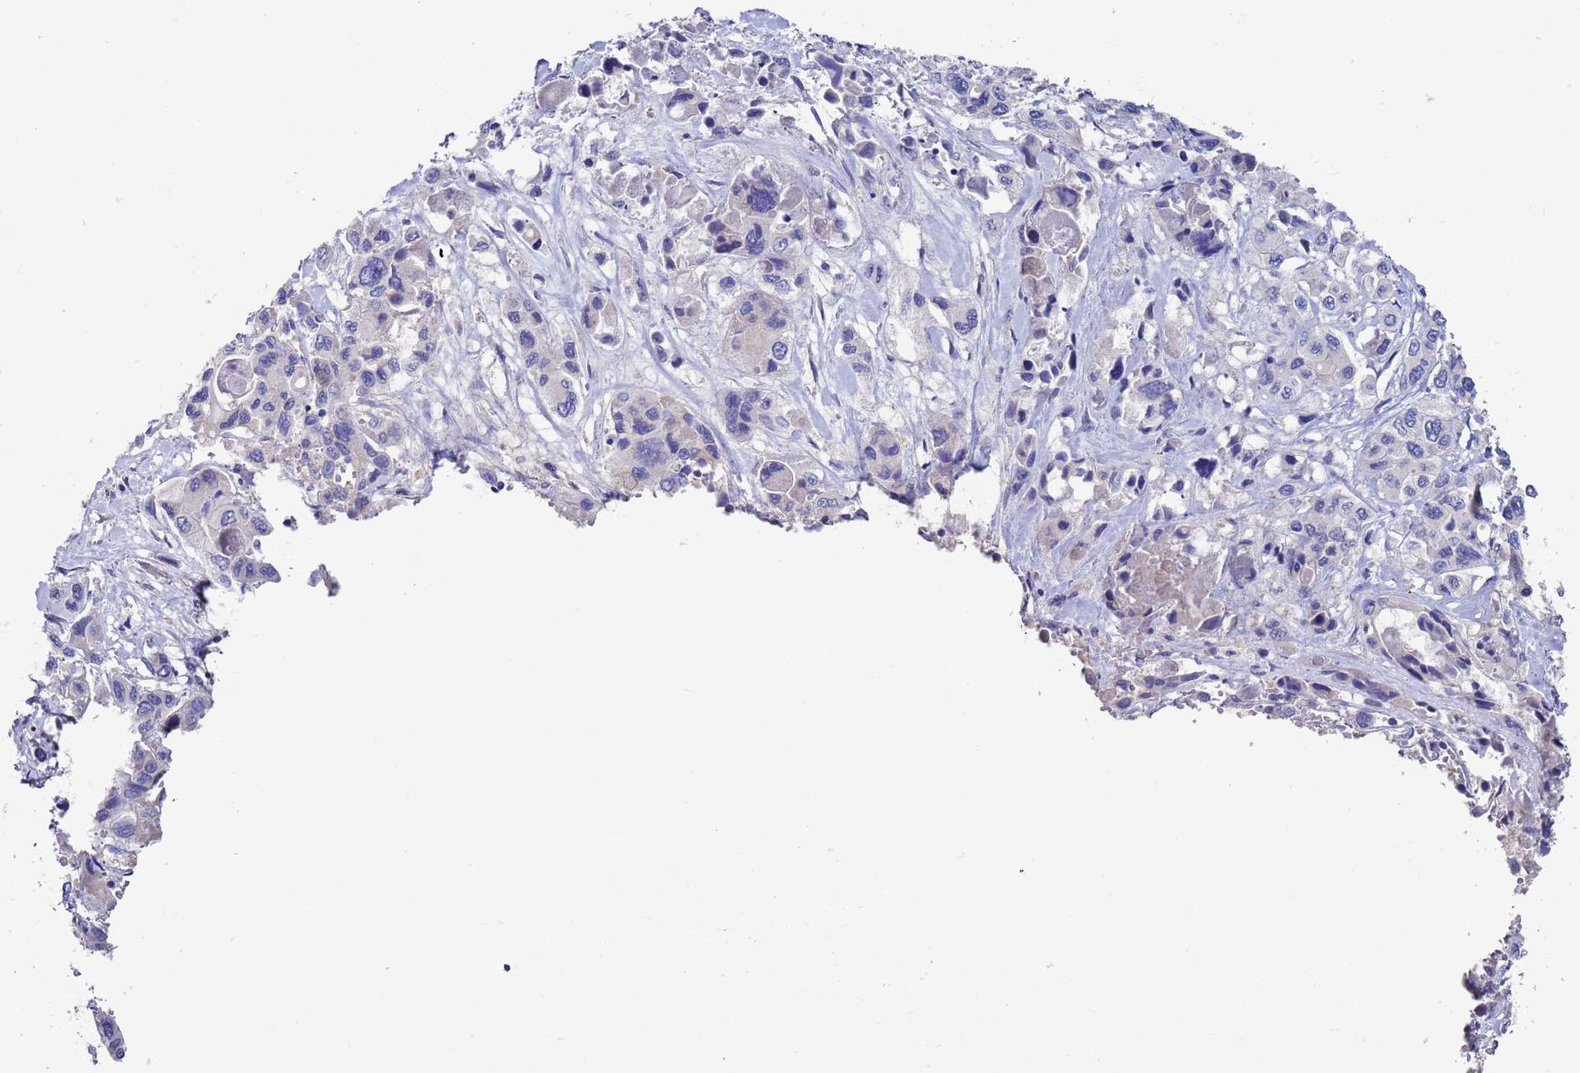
{"staining": {"intensity": "negative", "quantity": "none", "location": "none"}, "tissue": "pancreatic cancer", "cell_type": "Tumor cells", "image_type": "cancer", "snomed": [{"axis": "morphology", "description": "Adenocarcinoma, NOS"}, {"axis": "topography", "description": "Pancreas"}], "caption": "This photomicrograph is of pancreatic cancer stained with immunohistochemistry to label a protein in brown with the nuclei are counter-stained blue. There is no expression in tumor cells.", "gene": "KRTCAP3", "patient": {"sex": "male", "age": 92}}